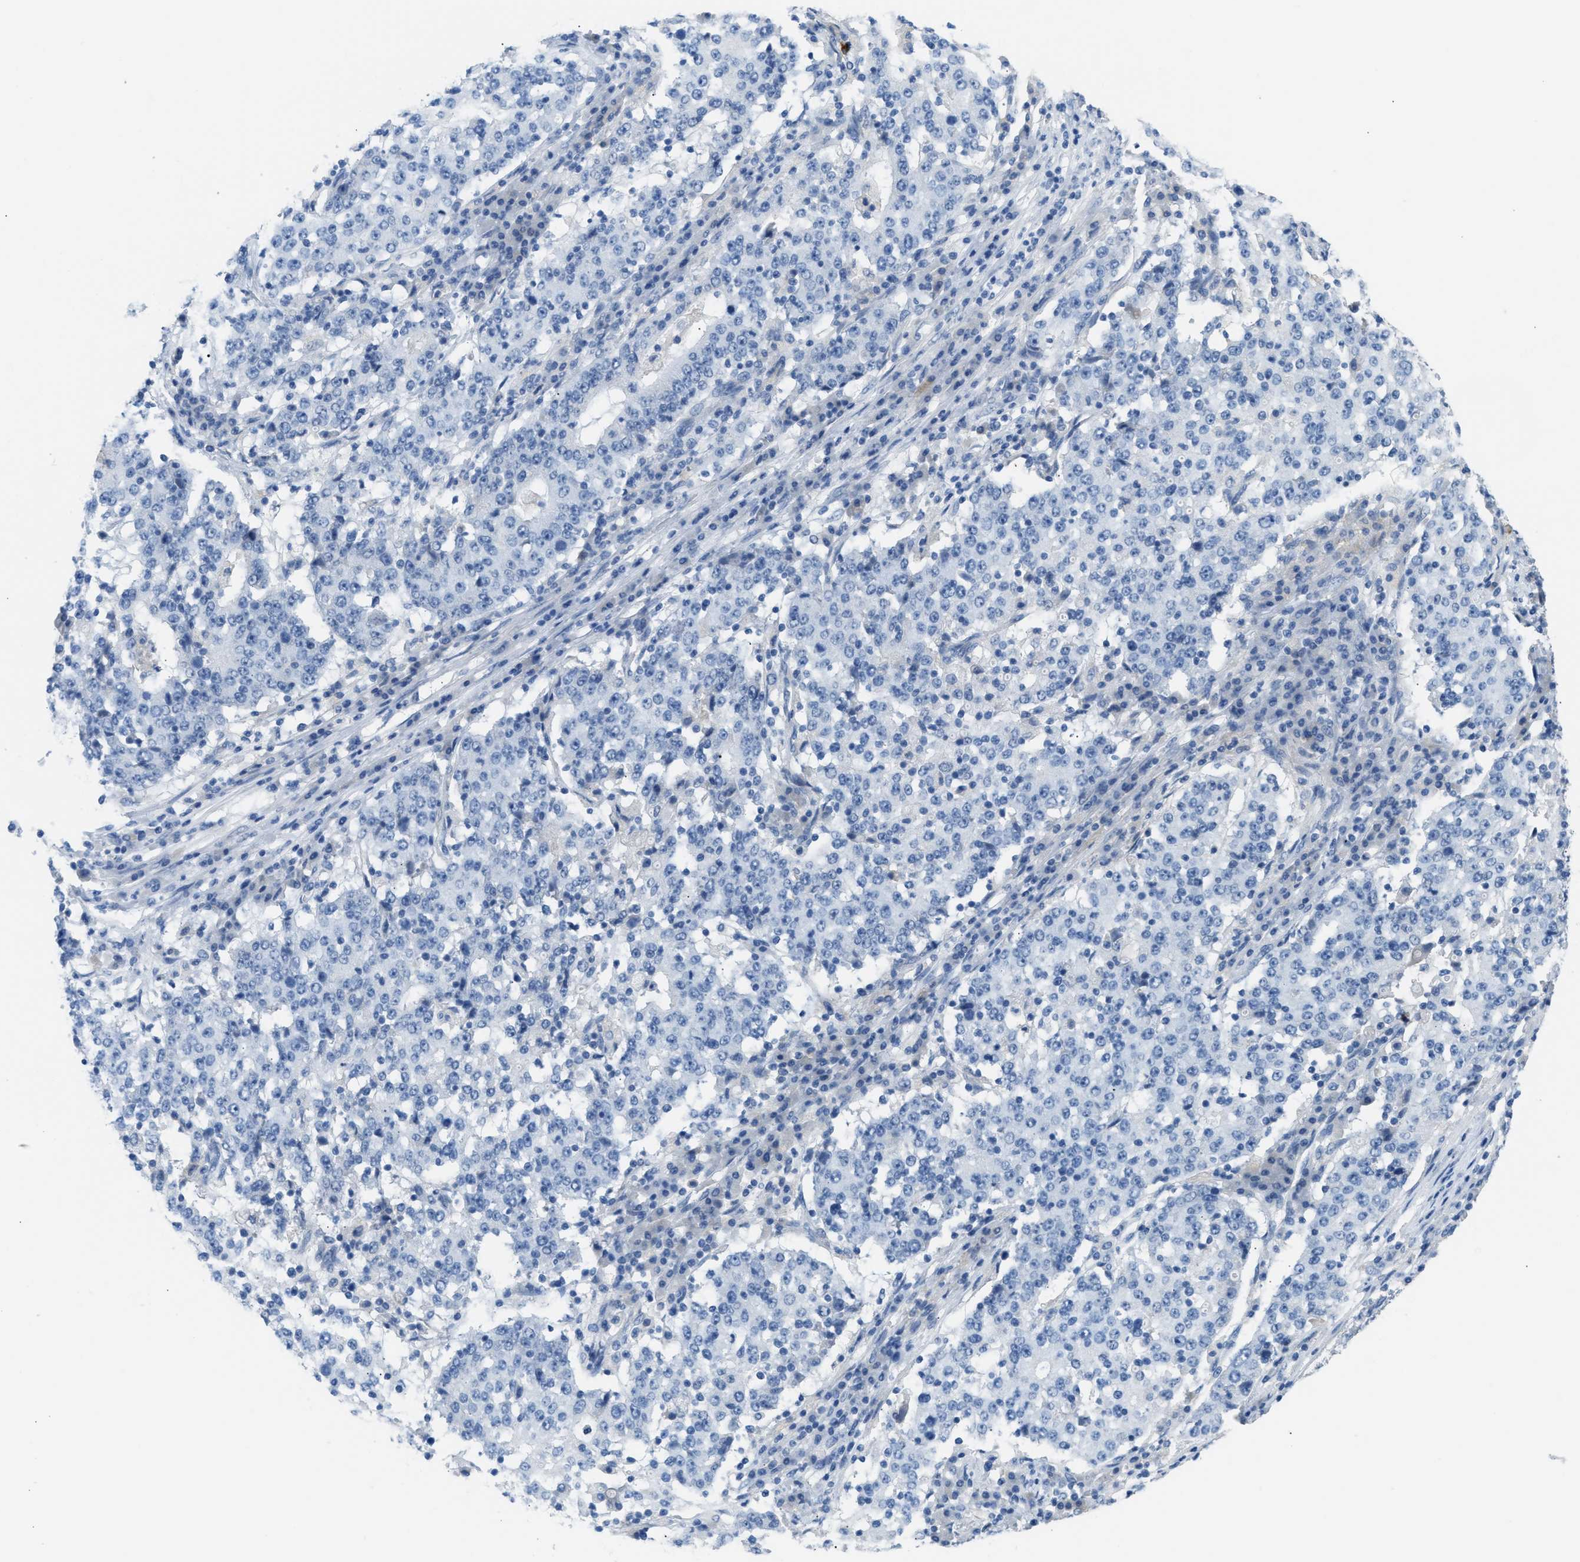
{"staining": {"intensity": "negative", "quantity": "none", "location": "none"}, "tissue": "stomach cancer", "cell_type": "Tumor cells", "image_type": "cancer", "snomed": [{"axis": "morphology", "description": "Adenocarcinoma, NOS"}, {"axis": "topography", "description": "Stomach"}], "caption": "Stomach adenocarcinoma was stained to show a protein in brown. There is no significant expression in tumor cells.", "gene": "ERBB2", "patient": {"sex": "male", "age": 59}}